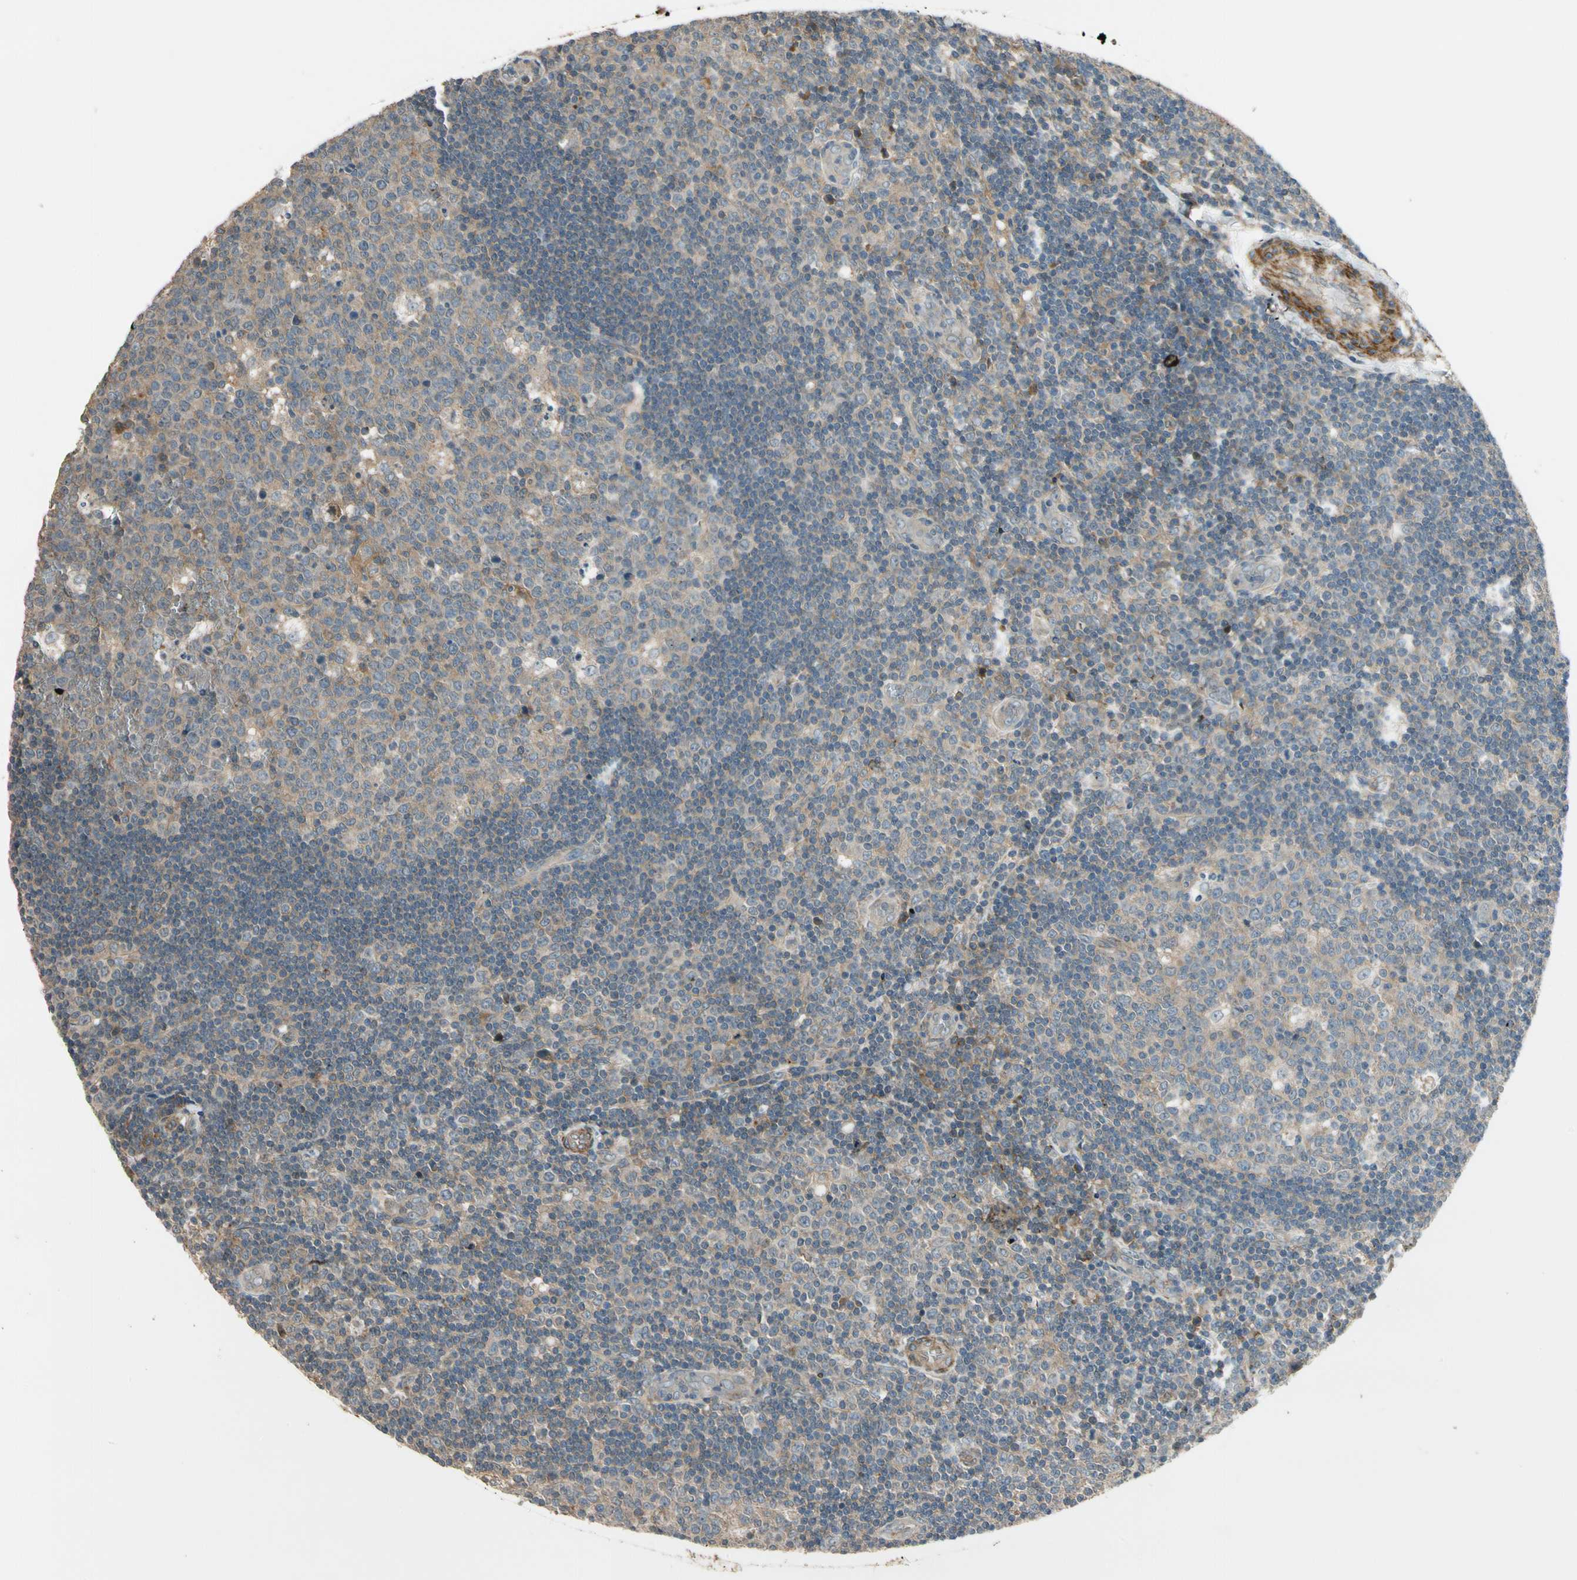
{"staining": {"intensity": "weak", "quantity": ">75%", "location": "cytoplasmic/membranous"}, "tissue": "lymph node", "cell_type": "Germinal center cells", "image_type": "normal", "snomed": [{"axis": "morphology", "description": "Normal tissue, NOS"}, {"axis": "topography", "description": "Lymph node"}, {"axis": "topography", "description": "Salivary gland"}], "caption": "A high-resolution histopathology image shows immunohistochemistry staining of normal lymph node, which shows weak cytoplasmic/membranous expression in approximately >75% of germinal center cells.", "gene": "MST1R", "patient": {"sex": "male", "age": 8}}